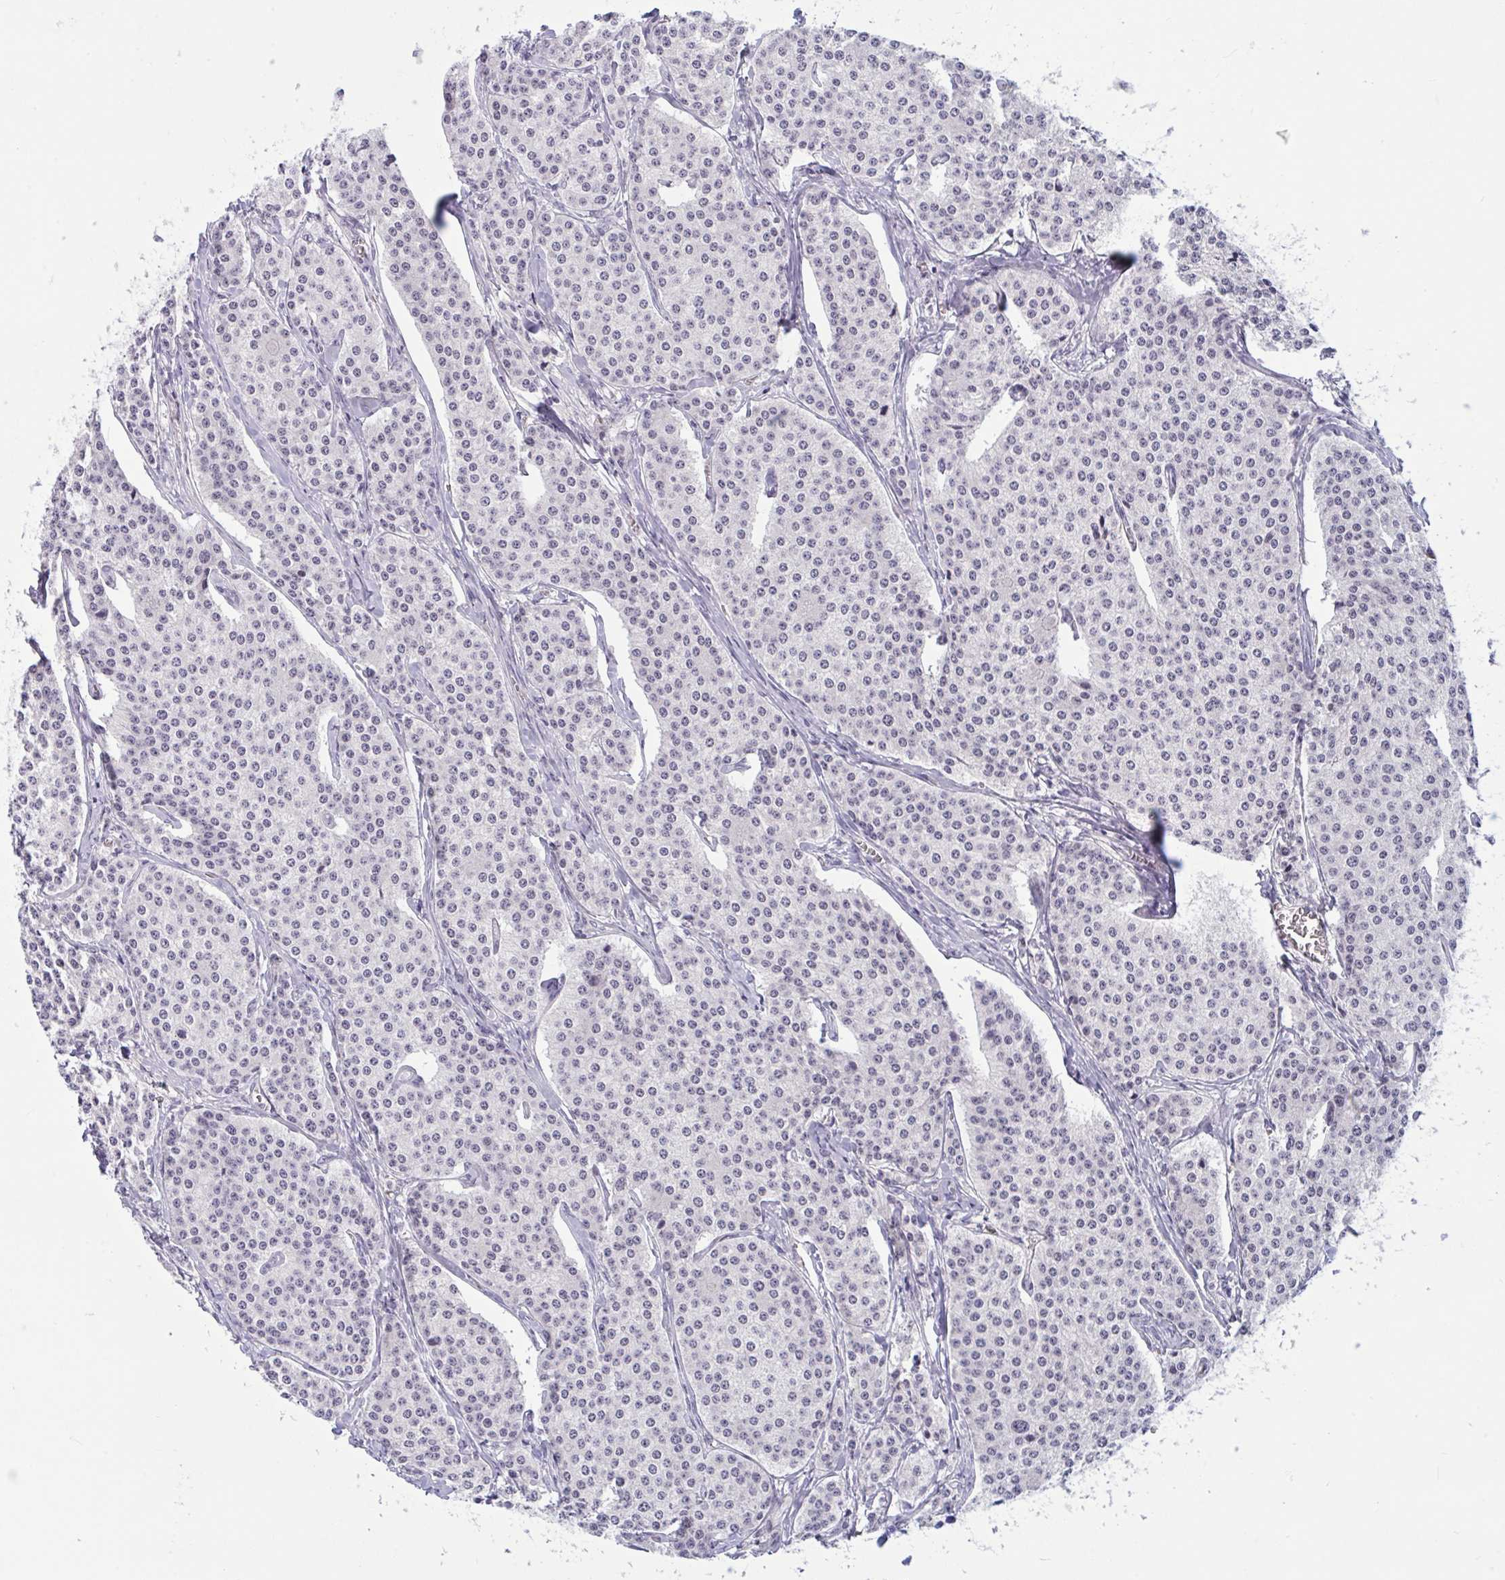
{"staining": {"intensity": "negative", "quantity": "none", "location": "none"}, "tissue": "carcinoid", "cell_type": "Tumor cells", "image_type": "cancer", "snomed": [{"axis": "morphology", "description": "Carcinoid, malignant, NOS"}, {"axis": "topography", "description": "Small intestine"}], "caption": "Carcinoid was stained to show a protein in brown. There is no significant expression in tumor cells.", "gene": "CNGB3", "patient": {"sex": "female", "age": 64}}